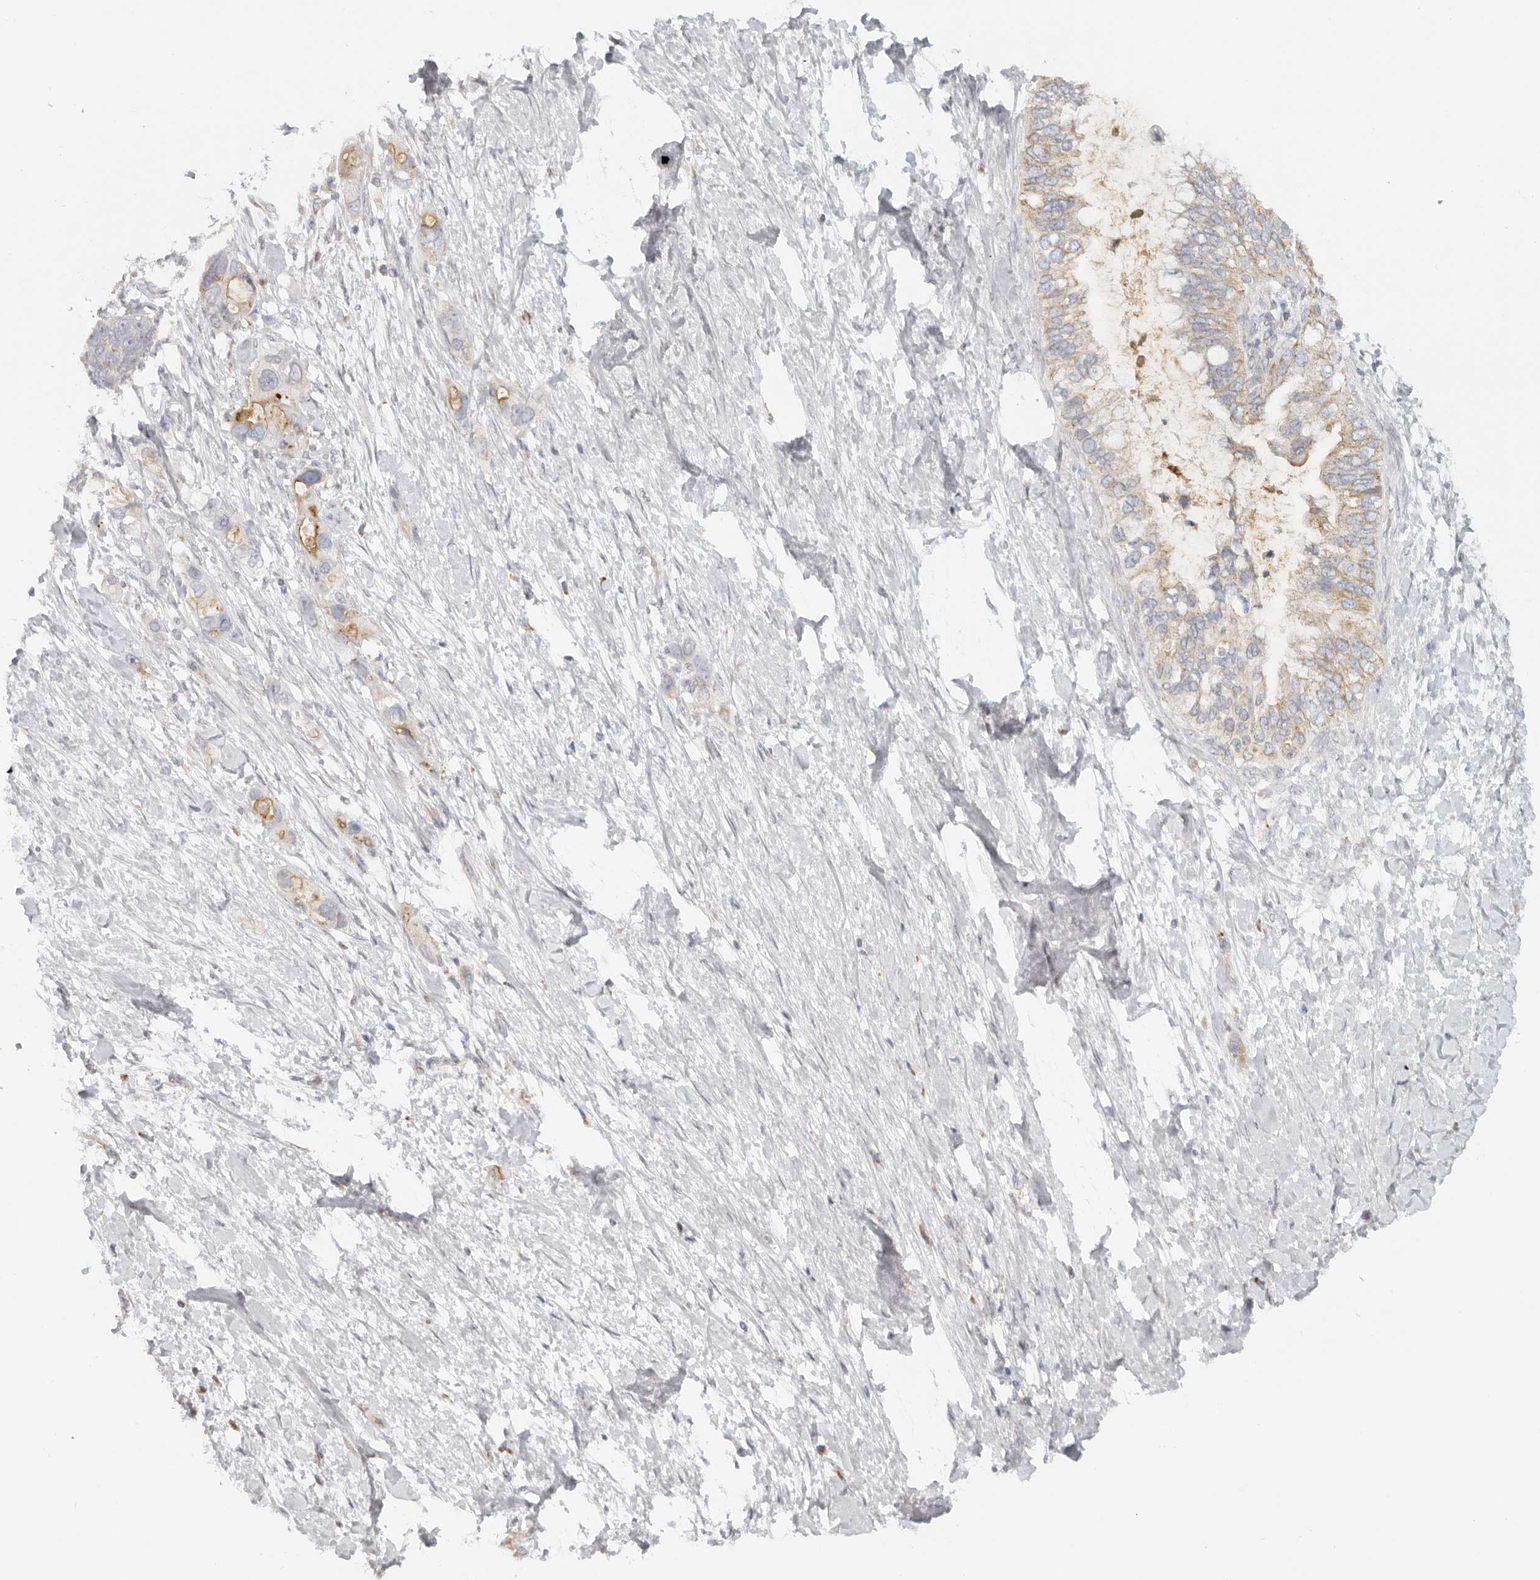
{"staining": {"intensity": "weak", "quantity": "25%-75%", "location": "cytoplasmic/membranous"}, "tissue": "pancreatic cancer", "cell_type": "Tumor cells", "image_type": "cancer", "snomed": [{"axis": "morphology", "description": "Adenocarcinoma, NOS"}, {"axis": "topography", "description": "Pancreas"}], "caption": "Pancreatic adenocarcinoma stained for a protein displays weak cytoplasmic/membranous positivity in tumor cells.", "gene": "KDF1", "patient": {"sex": "female", "age": 56}}